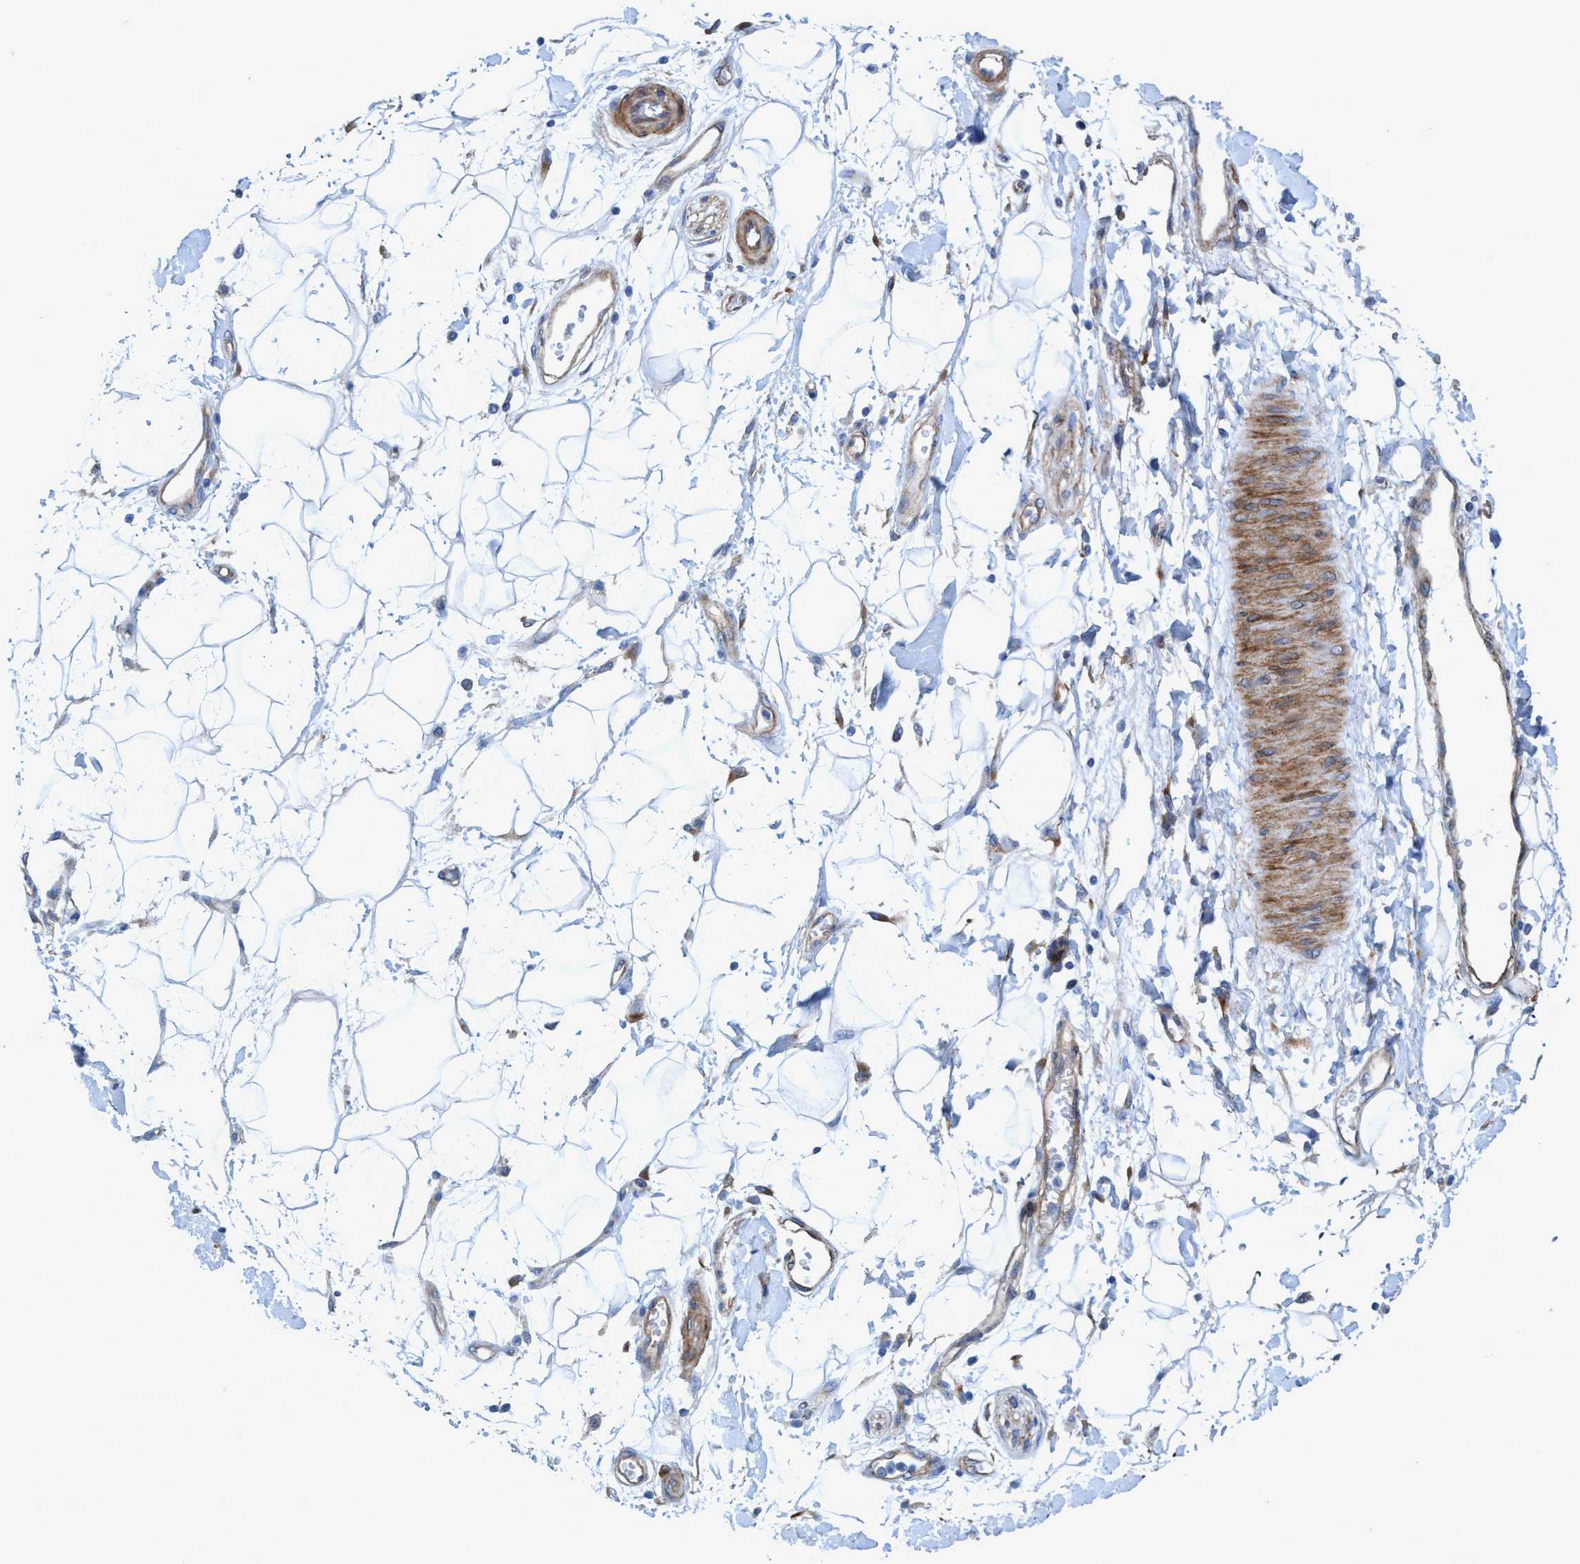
{"staining": {"intensity": "negative", "quantity": "none", "location": "none"}, "tissue": "adipose tissue", "cell_type": "Adipocytes", "image_type": "normal", "snomed": [{"axis": "morphology", "description": "Normal tissue, NOS"}, {"axis": "morphology", "description": "Adenocarcinoma, NOS"}, {"axis": "topography", "description": "Duodenum"}, {"axis": "topography", "description": "Peripheral nerve tissue"}], "caption": "This is an immunohistochemistry (IHC) micrograph of normal adipose tissue. There is no staining in adipocytes.", "gene": "GULP1", "patient": {"sex": "female", "age": 60}}